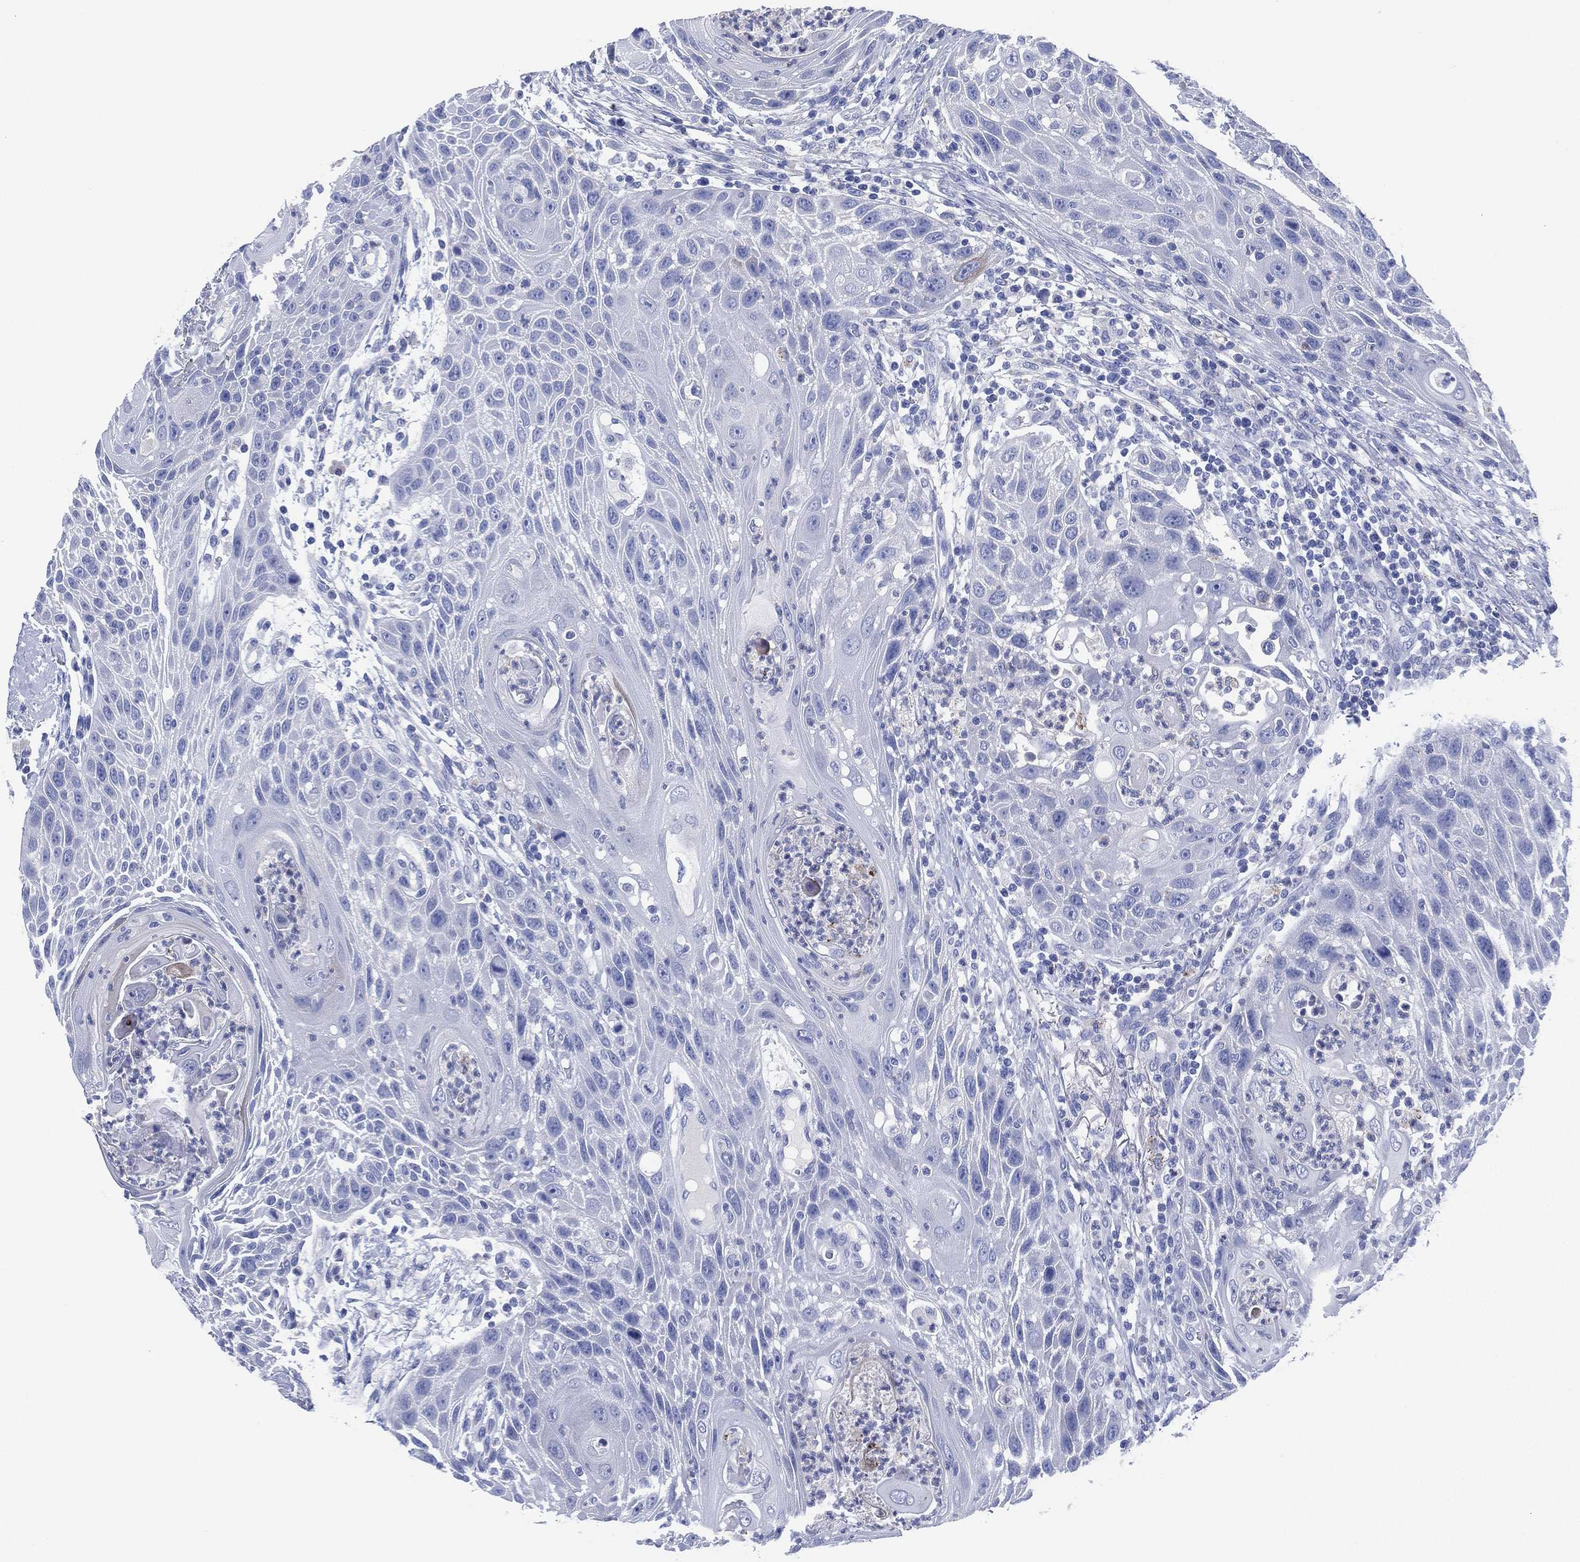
{"staining": {"intensity": "negative", "quantity": "none", "location": "none"}, "tissue": "head and neck cancer", "cell_type": "Tumor cells", "image_type": "cancer", "snomed": [{"axis": "morphology", "description": "Squamous cell carcinoma, NOS"}, {"axis": "topography", "description": "Head-Neck"}], "caption": "A histopathology image of human head and neck squamous cell carcinoma is negative for staining in tumor cells.", "gene": "SLC9C2", "patient": {"sex": "male", "age": 69}}